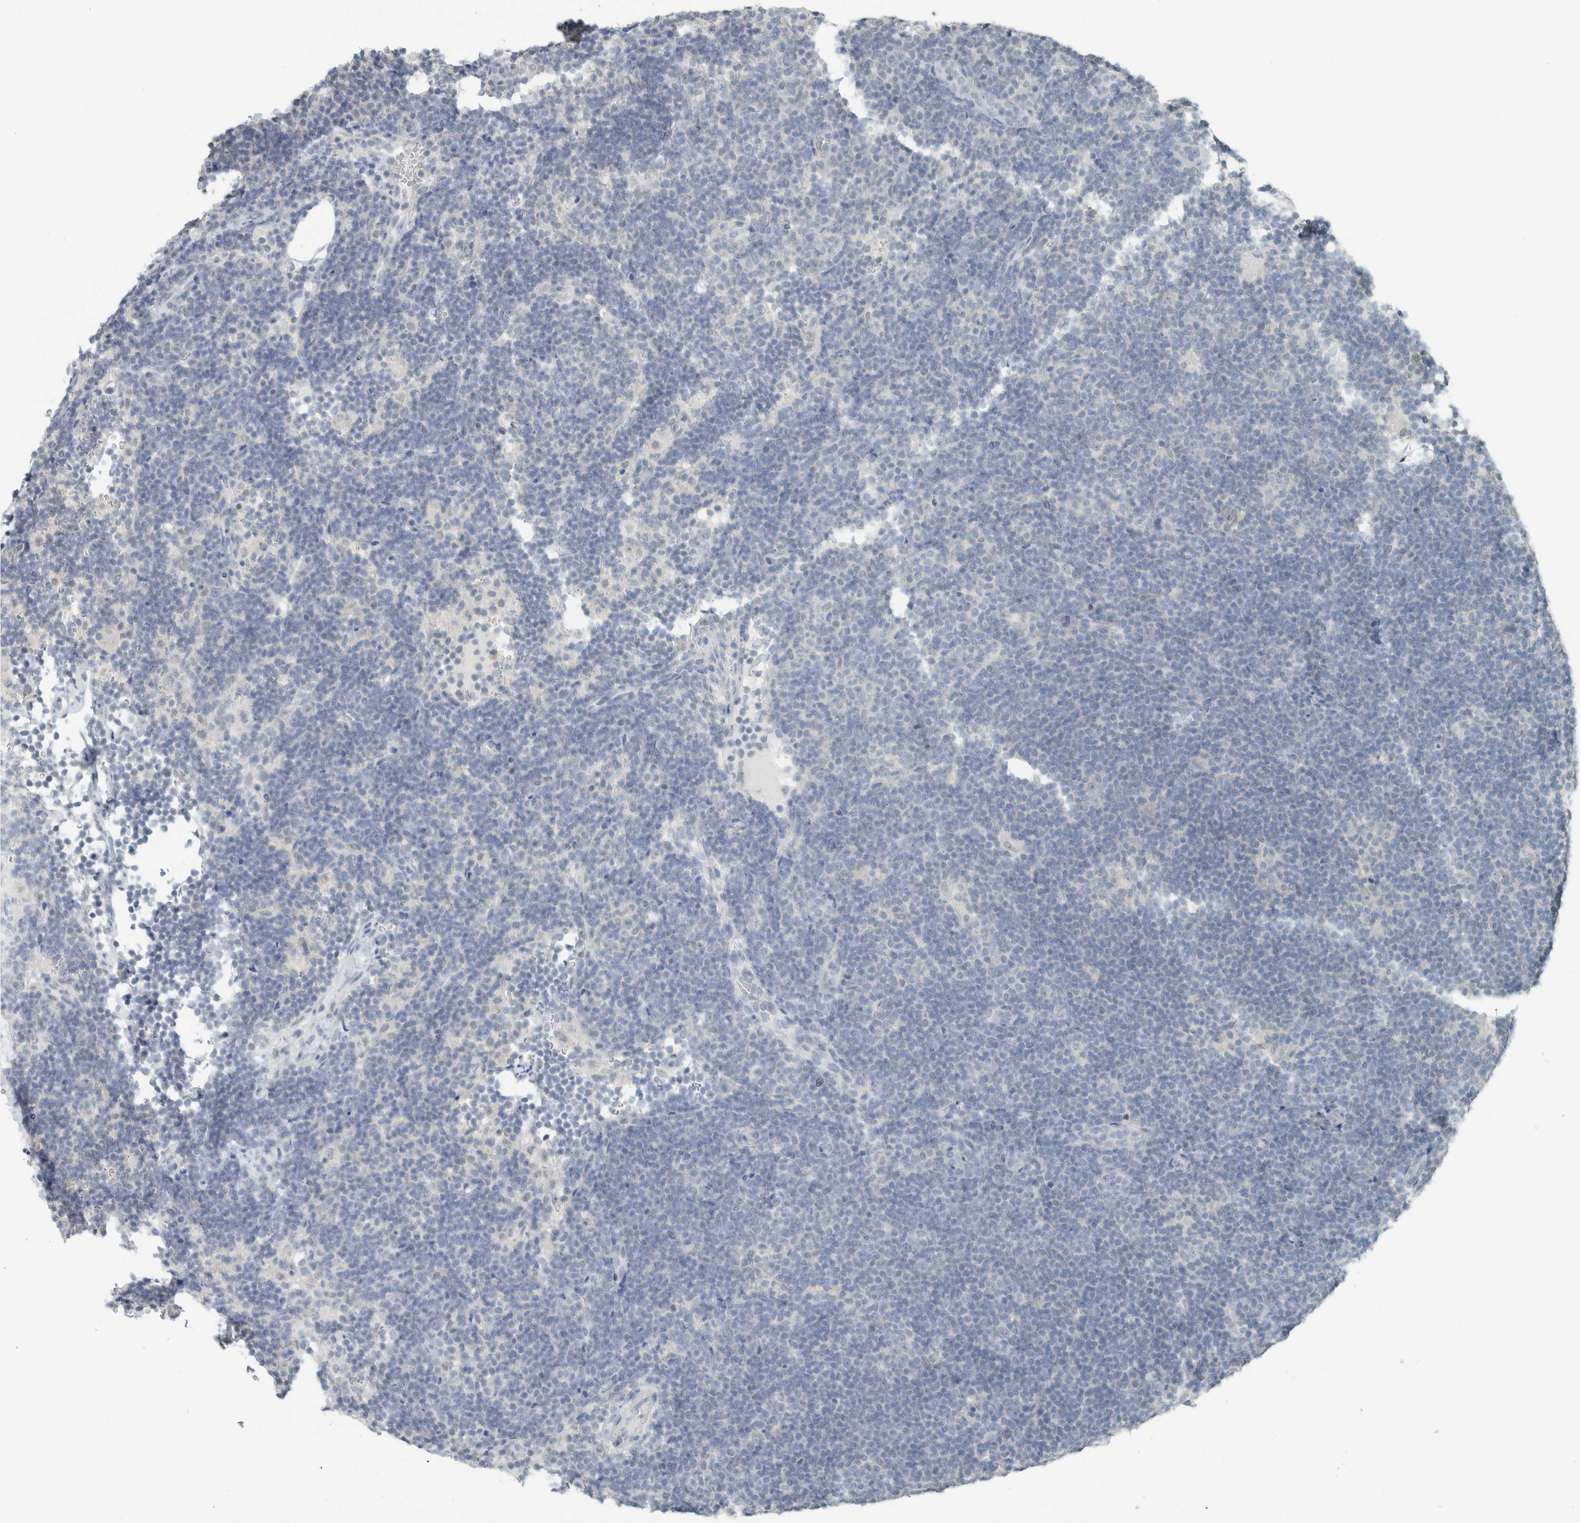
{"staining": {"intensity": "negative", "quantity": "none", "location": "none"}, "tissue": "lymphoma", "cell_type": "Tumor cells", "image_type": "cancer", "snomed": [{"axis": "morphology", "description": "Hodgkin's disease, NOS"}, {"axis": "topography", "description": "Lymph node"}], "caption": "Protein analysis of lymphoma reveals no significant positivity in tumor cells. Brightfield microscopy of IHC stained with DAB (brown) and hematoxylin (blue), captured at high magnification.", "gene": "TRIT1", "patient": {"sex": "female", "age": 57}}